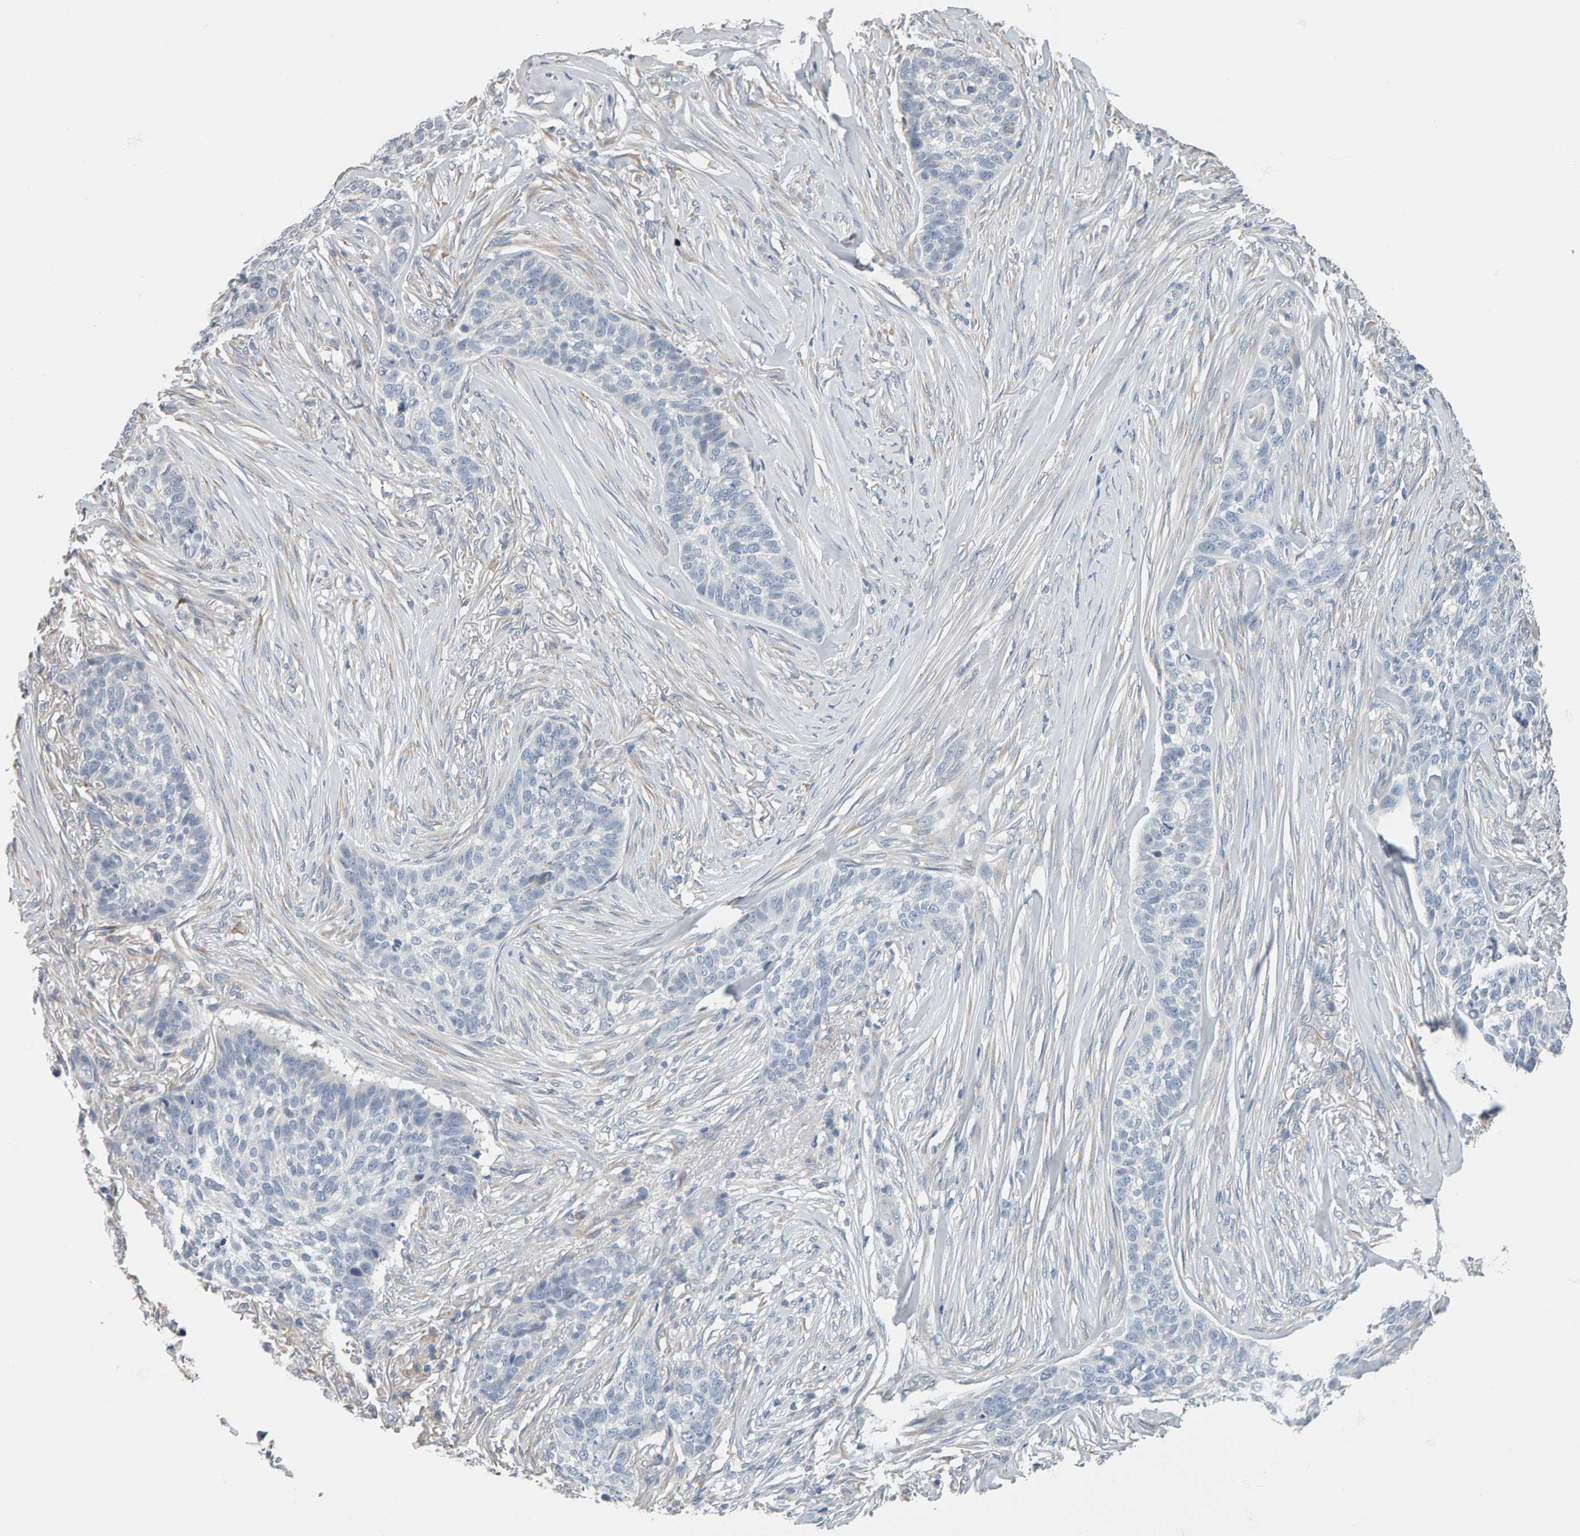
{"staining": {"intensity": "negative", "quantity": "none", "location": "none"}, "tissue": "skin cancer", "cell_type": "Tumor cells", "image_type": "cancer", "snomed": [{"axis": "morphology", "description": "Basal cell carcinoma"}, {"axis": "topography", "description": "Skin"}], "caption": "Skin cancer was stained to show a protein in brown. There is no significant positivity in tumor cells.", "gene": "ADHFE1", "patient": {"sex": "male", "age": 85}}